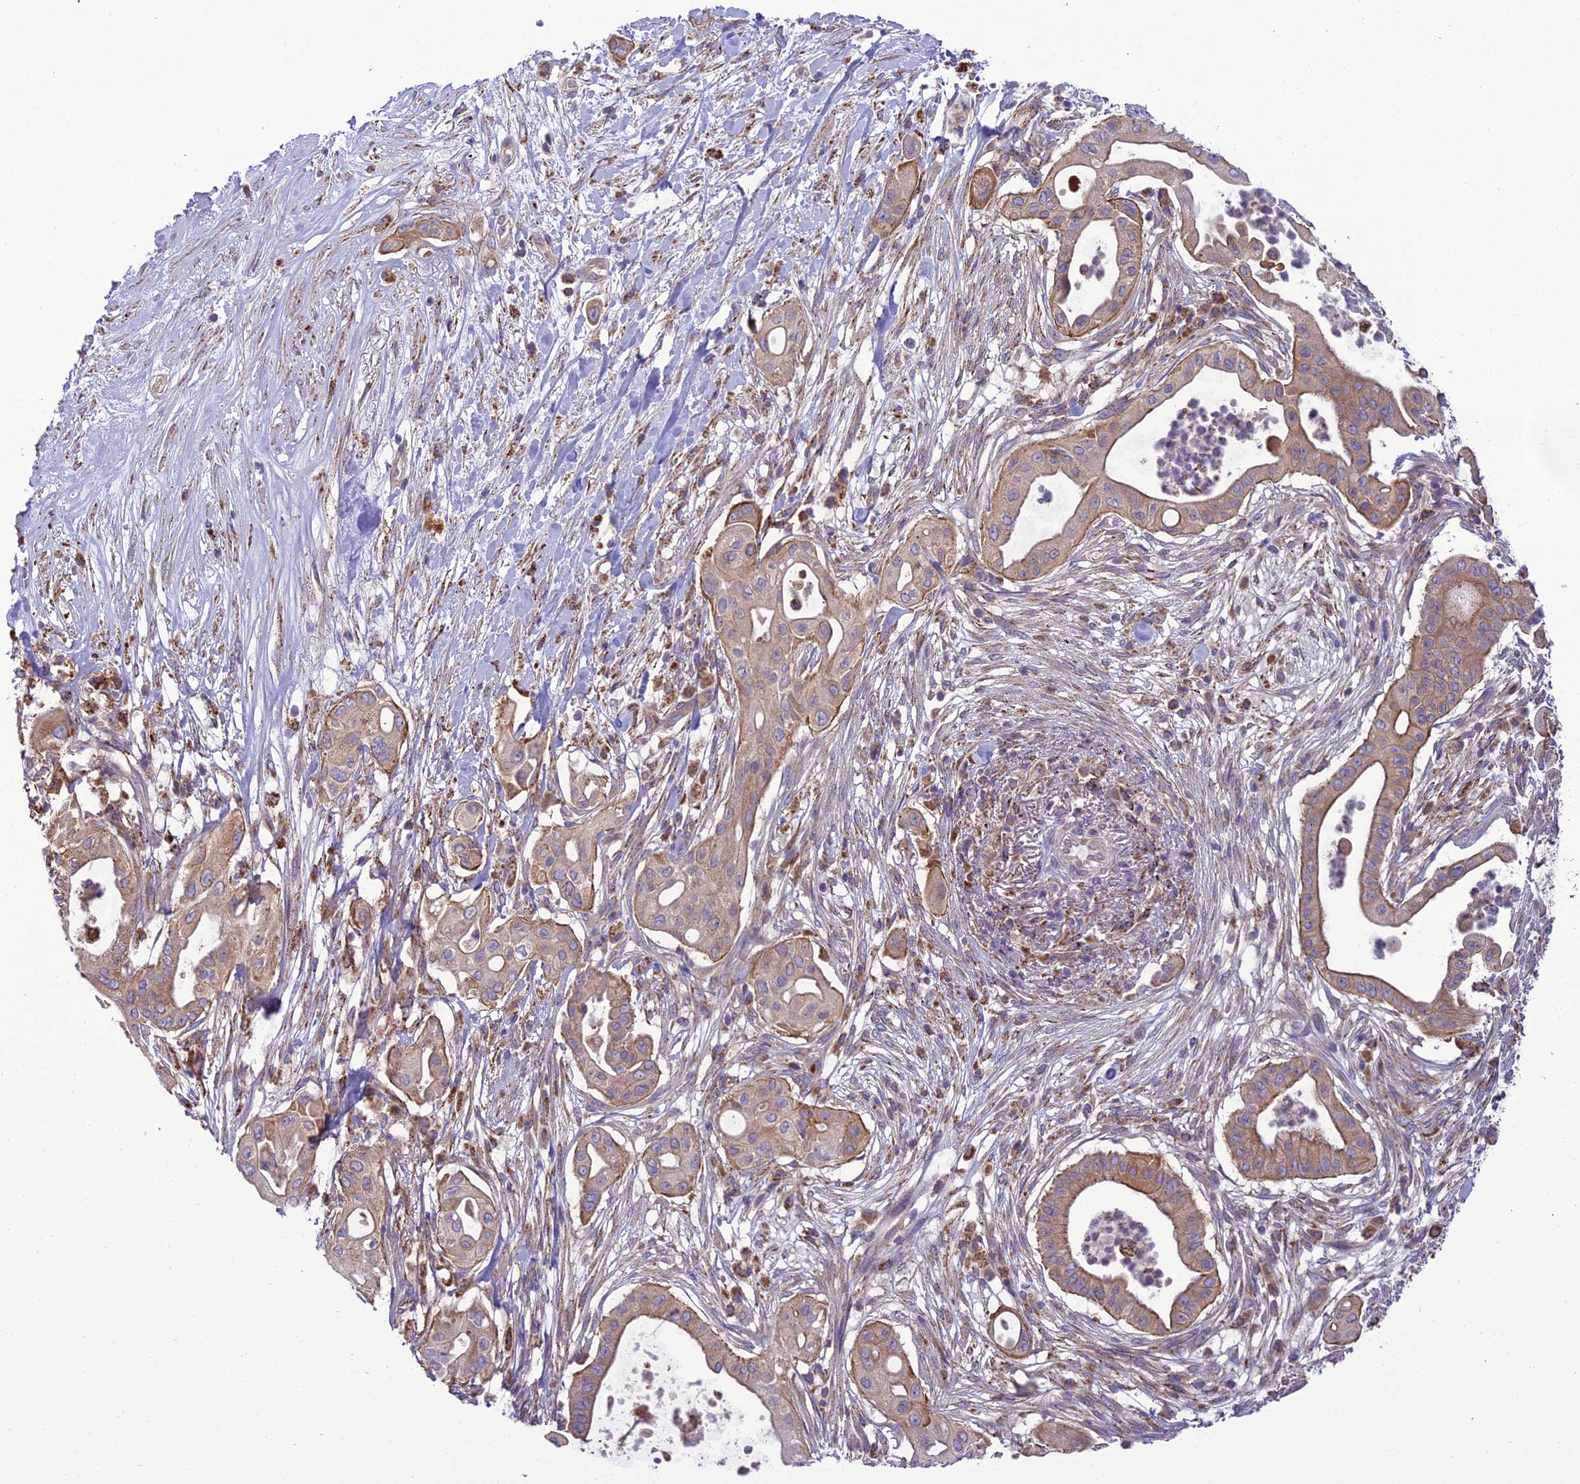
{"staining": {"intensity": "moderate", "quantity": ">75%", "location": "cytoplasmic/membranous"}, "tissue": "pancreatic cancer", "cell_type": "Tumor cells", "image_type": "cancer", "snomed": [{"axis": "morphology", "description": "Adenocarcinoma, NOS"}, {"axis": "topography", "description": "Pancreas"}], "caption": "High-magnification brightfield microscopy of adenocarcinoma (pancreatic) stained with DAB (brown) and counterstained with hematoxylin (blue). tumor cells exhibit moderate cytoplasmic/membranous positivity is appreciated in about>75% of cells.", "gene": "TBC1D24", "patient": {"sex": "male", "age": 68}}